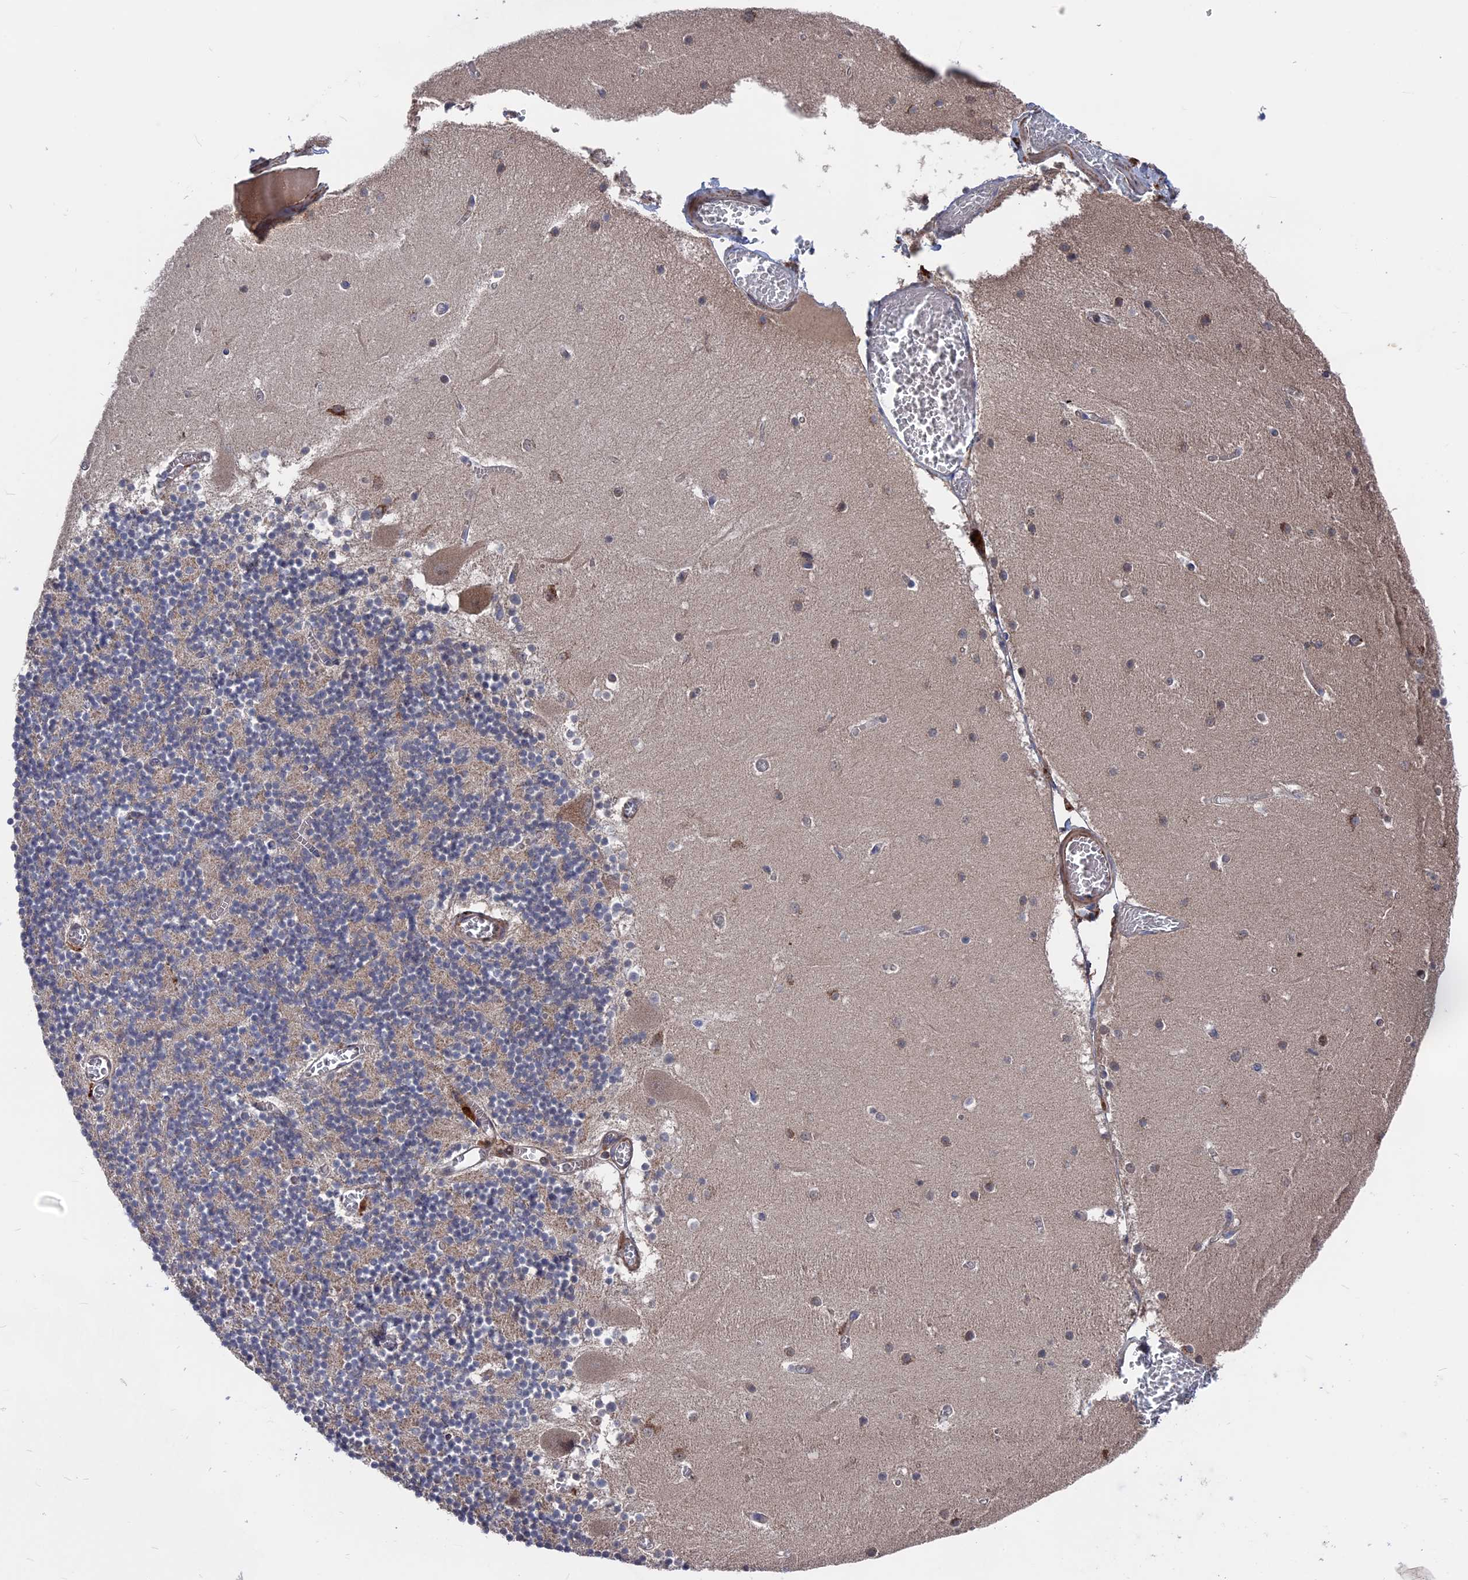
{"staining": {"intensity": "weak", "quantity": "<25%", "location": "cytoplasmic/membranous"}, "tissue": "cerebellum", "cell_type": "Cells in granular layer", "image_type": "normal", "snomed": [{"axis": "morphology", "description": "Normal tissue, NOS"}, {"axis": "topography", "description": "Cerebellum"}], "caption": "IHC of benign human cerebellum exhibits no expression in cells in granular layer.", "gene": "PLA2G15", "patient": {"sex": "female", "age": 28}}